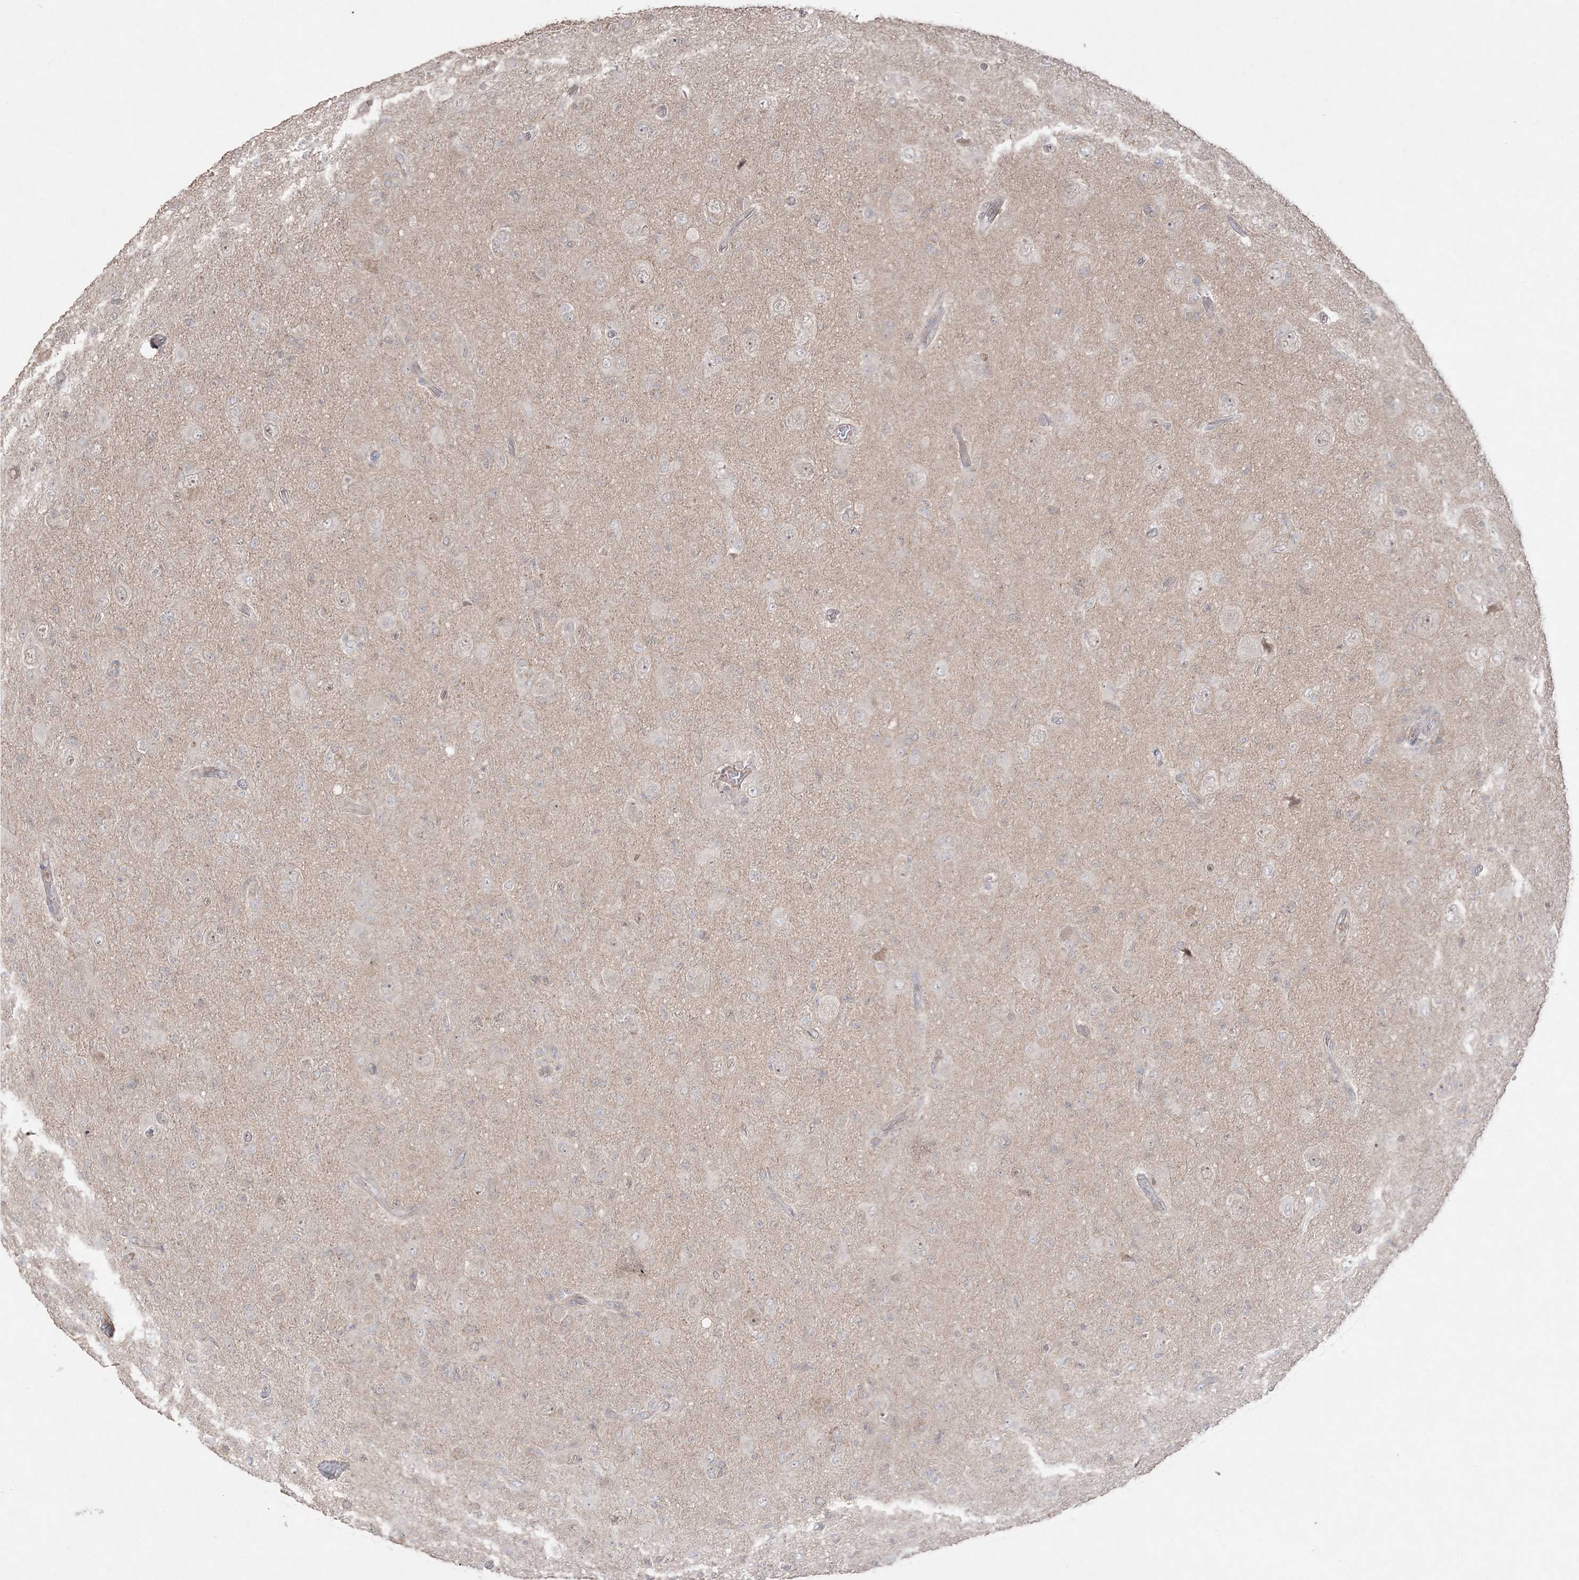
{"staining": {"intensity": "negative", "quantity": "none", "location": "none"}, "tissue": "glioma", "cell_type": "Tumor cells", "image_type": "cancer", "snomed": [{"axis": "morphology", "description": "Glioma, malignant, High grade"}, {"axis": "topography", "description": "Brain"}], "caption": "This is an immunohistochemistry photomicrograph of human malignant glioma (high-grade). There is no staining in tumor cells.", "gene": "SH3BP4", "patient": {"sex": "female", "age": 57}}